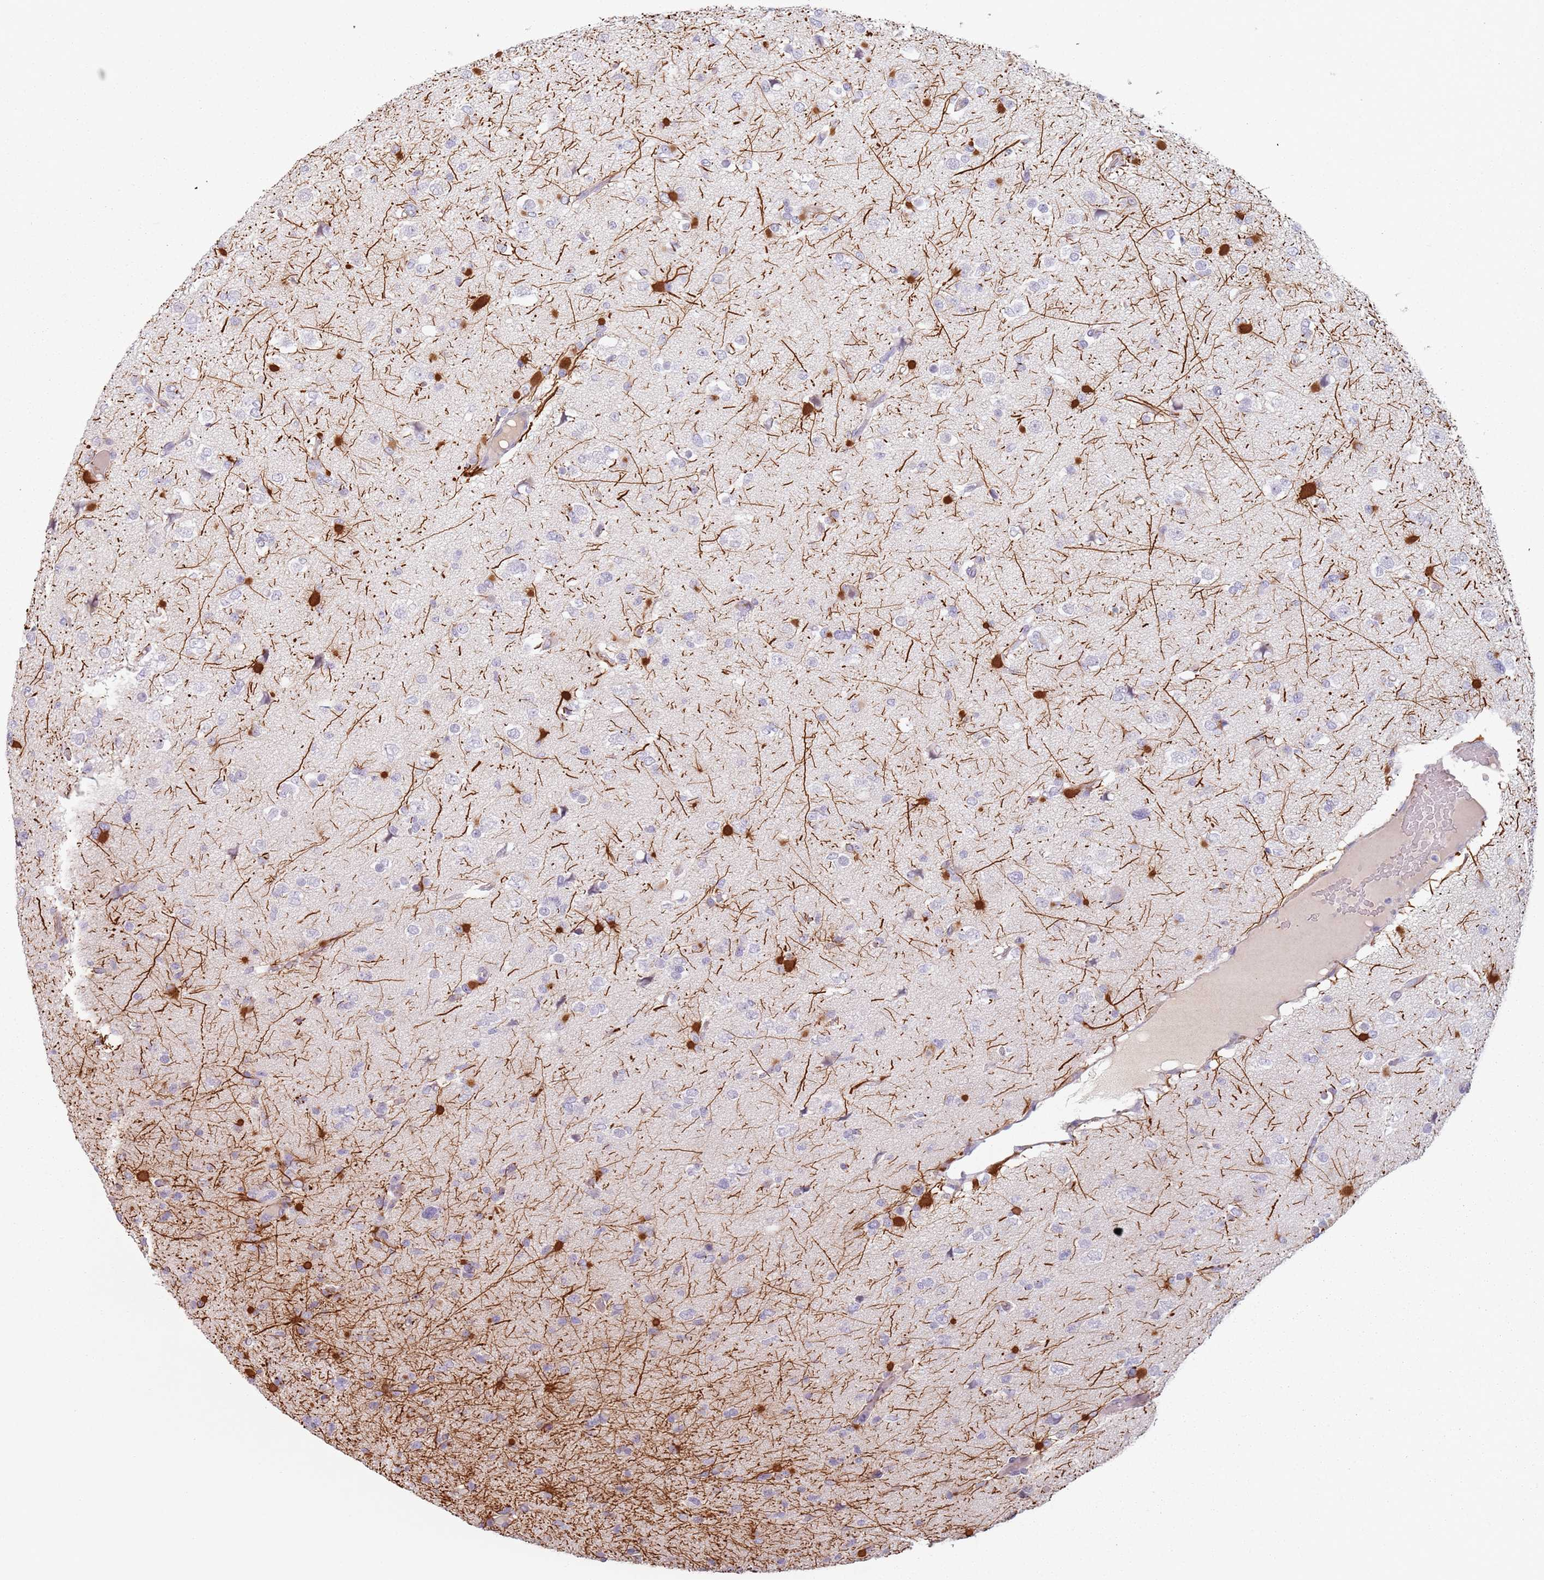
{"staining": {"intensity": "negative", "quantity": "none", "location": "none"}, "tissue": "glioma", "cell_type": "Tumor cells", "image_type": "cancer", "snomed": [{"axis": "morphology", "description": "Glioma, malignant, Low grade"}, {"axis": "topography", "description": "Brain"}], "caption": "Low-grade glioma (malignant) stained for a protein using immunohistochemistry (IHC) reveals no expression tumor cells.", "gene": "CEP19", "patient": {"sex": "female", "age": 22}}